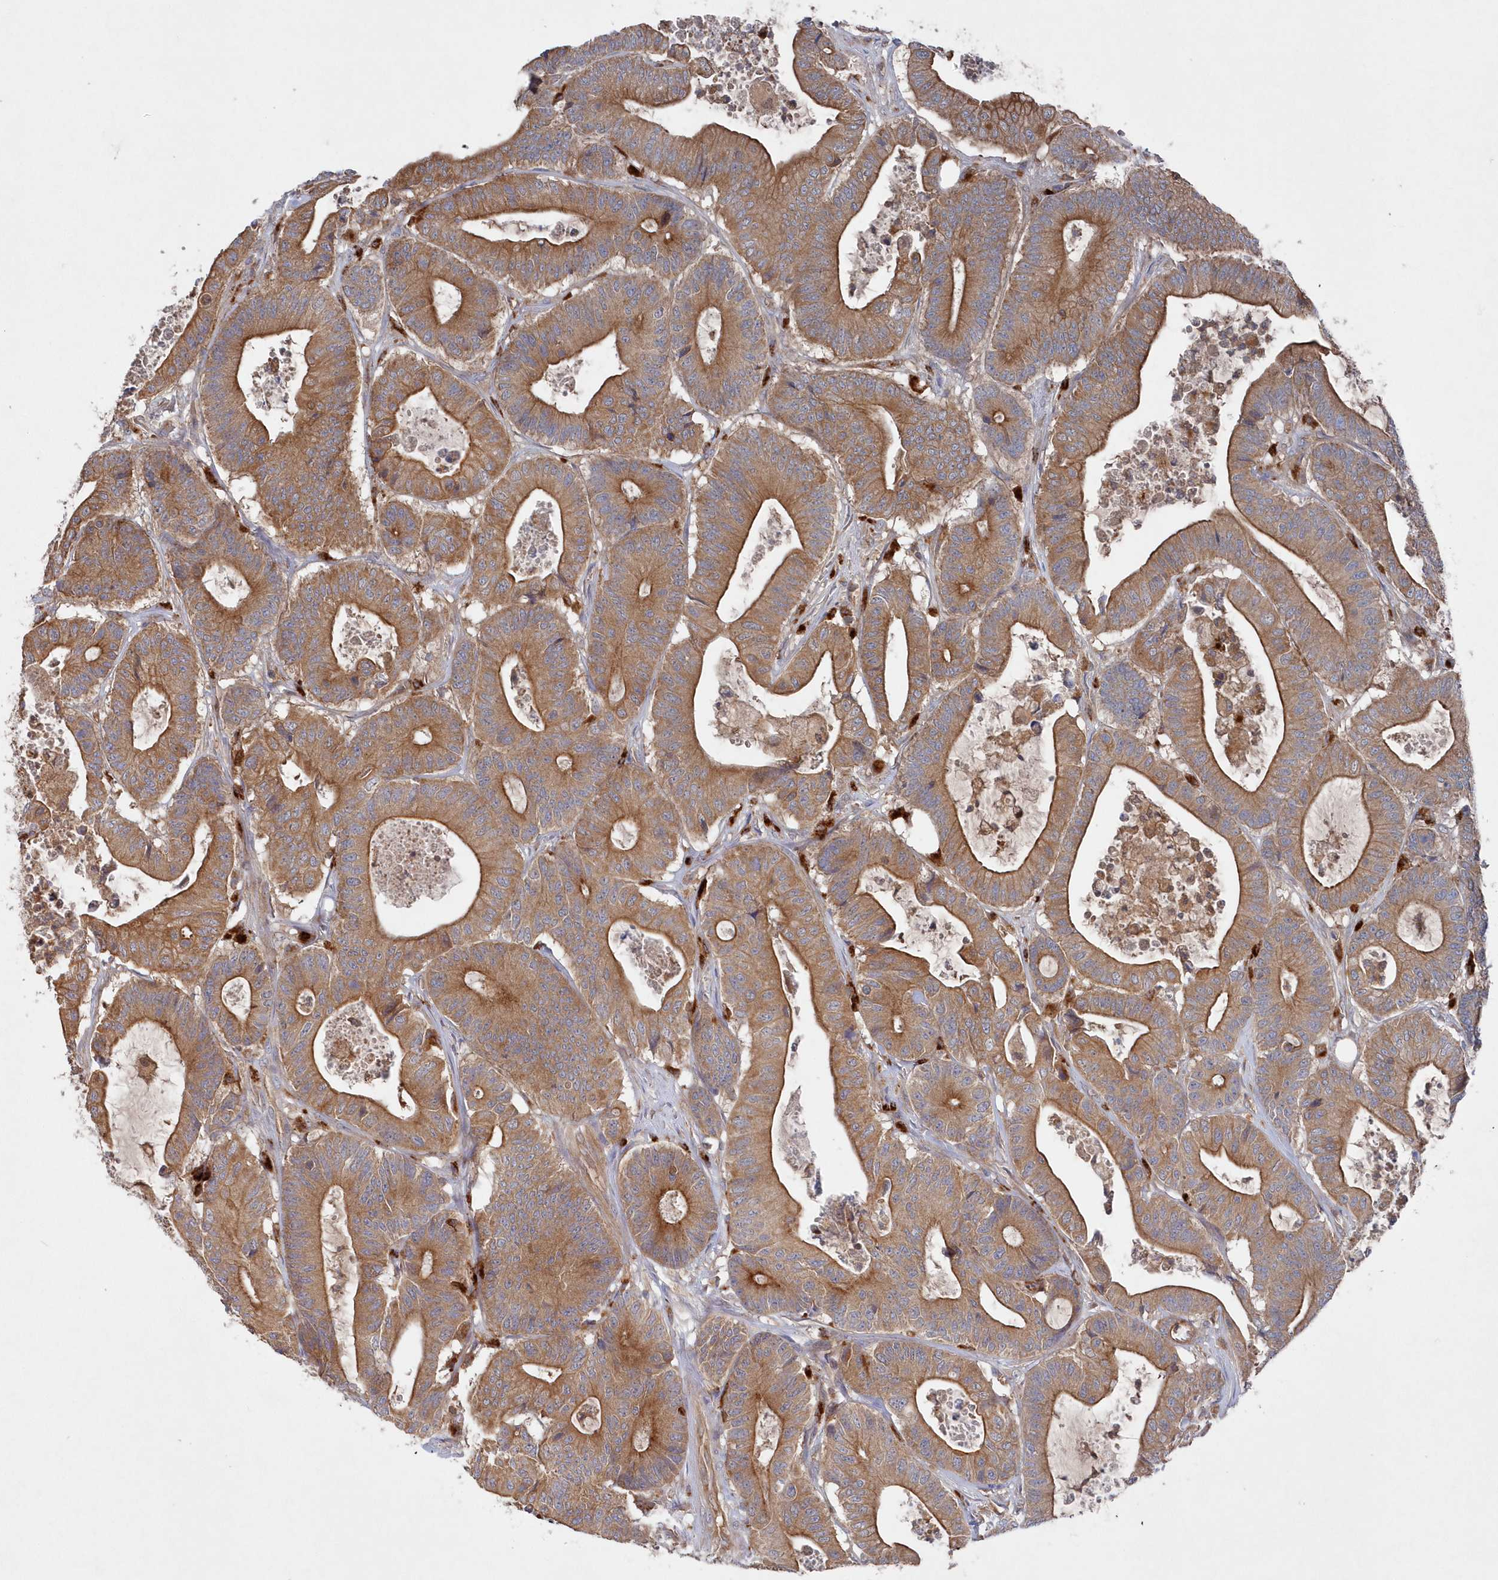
{"staining": {"intensity": "moderate", "quantity": ">75%", "location": "cytoplasmic/membranous"}, "tissue": "colorectal cancer", "cell_type": "Tumor cells", "image_type": "cancer", "snomed": [{"axis": "morphology", "description": "Adenocarcinoma, NOS"}, {"axis": "topography", "description": "Colon"}], "caption": "Approximately >75% of tumor cells in colorectal cancer (adenocarcinoma) reveal moderate cytoplasmic/membranous protein staining as visualized by brown immunohistochemical staining.", "gene": "ASNSD1", "patient": {"sex": "female", "age": 84}}